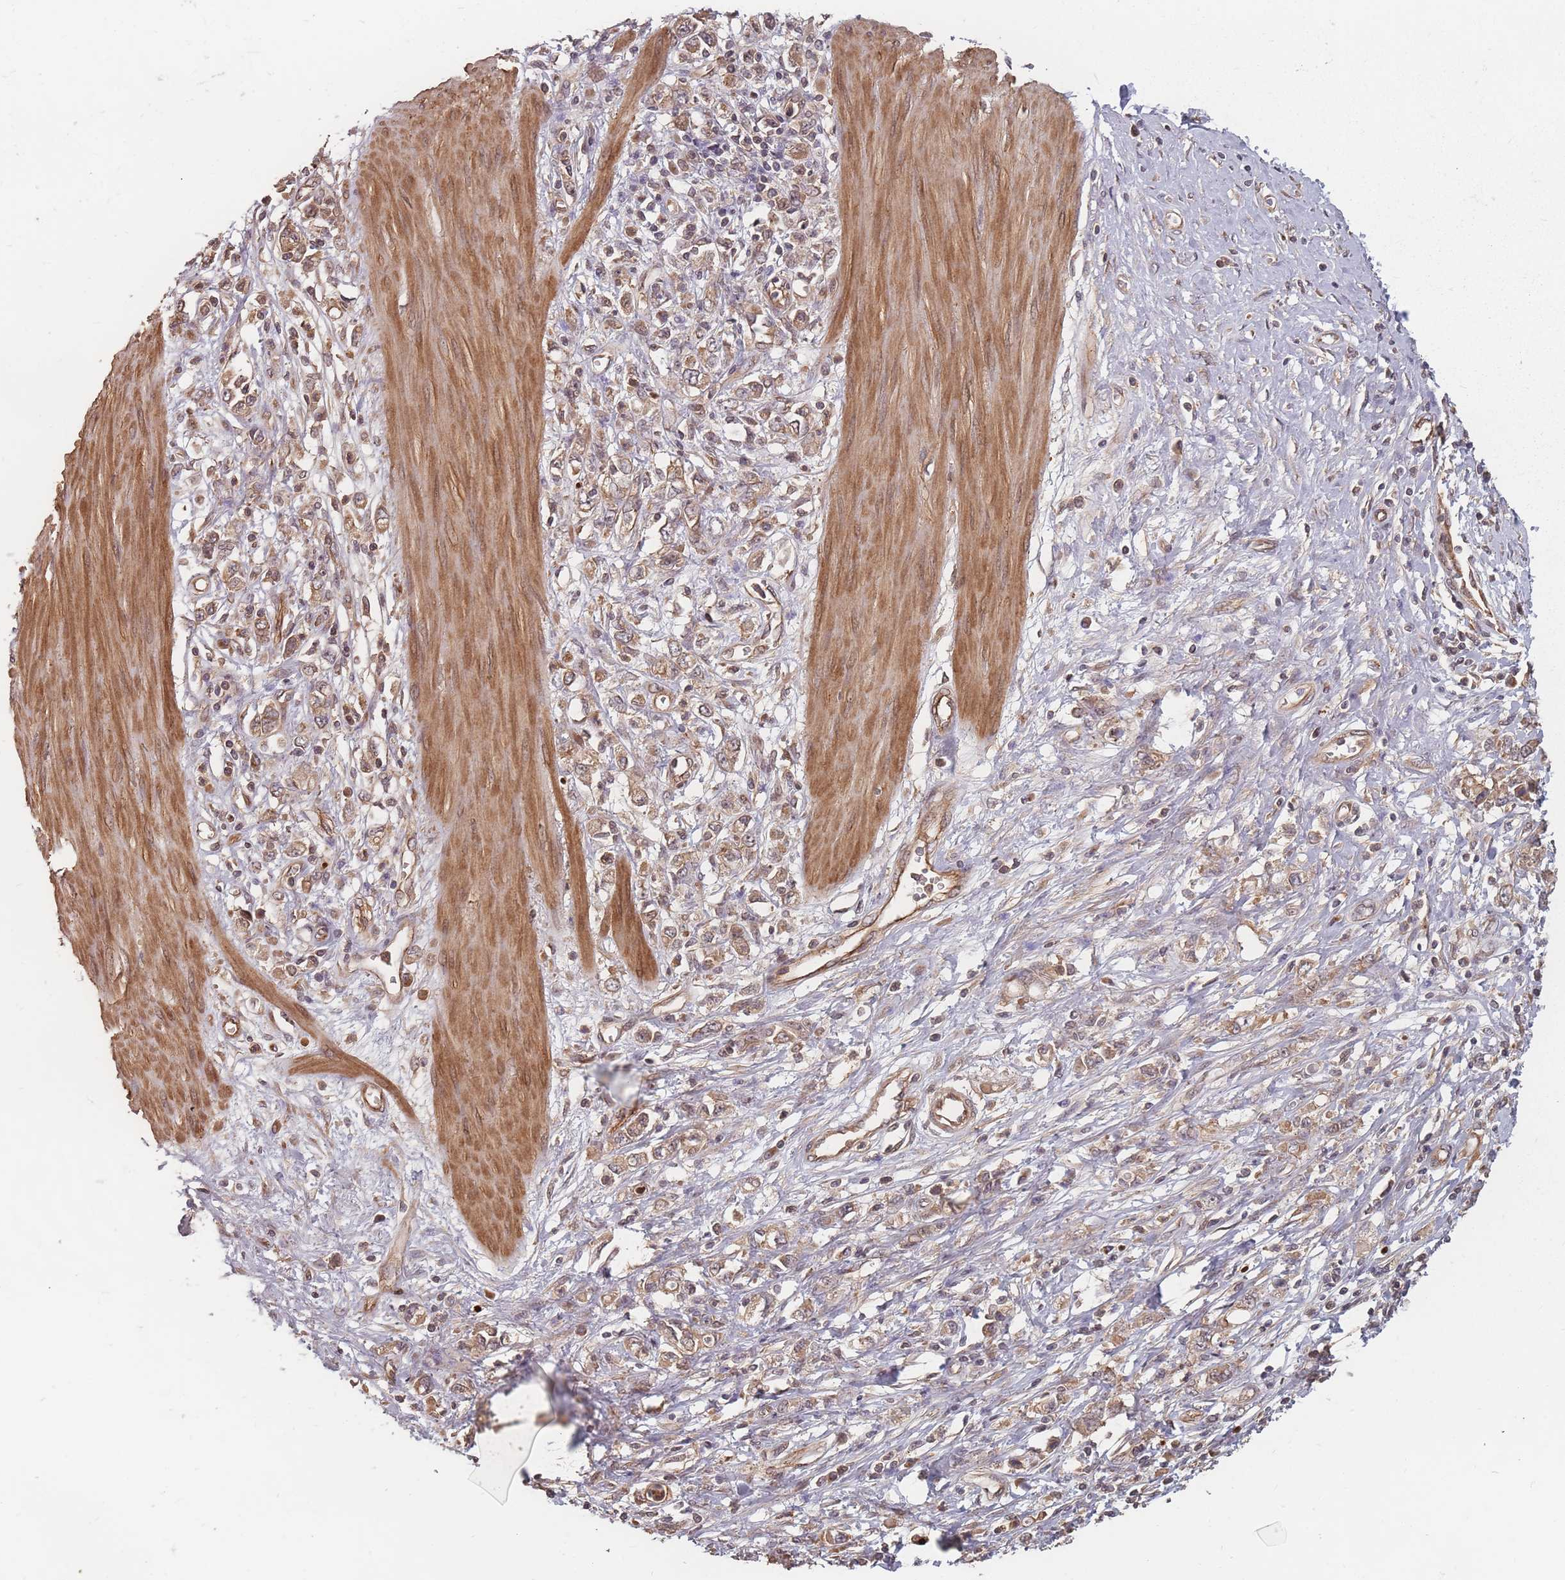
{"staining": {"intensity": "moderate", "quantity": ">75%", "location": "cytoplasmic/membranous"}, "tissue": "stomach cancer", "cell_type": "Tumor cells", "image_type": "cancer", "snomed": [{"axis": "morphology", "description": "Adenocarcinoma, NOS"}, {"axis": "topography", "description": "Stomach"}], "caption": "Moderate cytoplasmic/membranous protein expression is present in about >75% of tumor cells in stomach adenocarcinoma. Using DAB (brown) and hematoxylin (blue) stains, captured at high magnification using brightfield microscopy.", "gene": "C3orf14", "patient": {"sex": "female", "age": 76}}